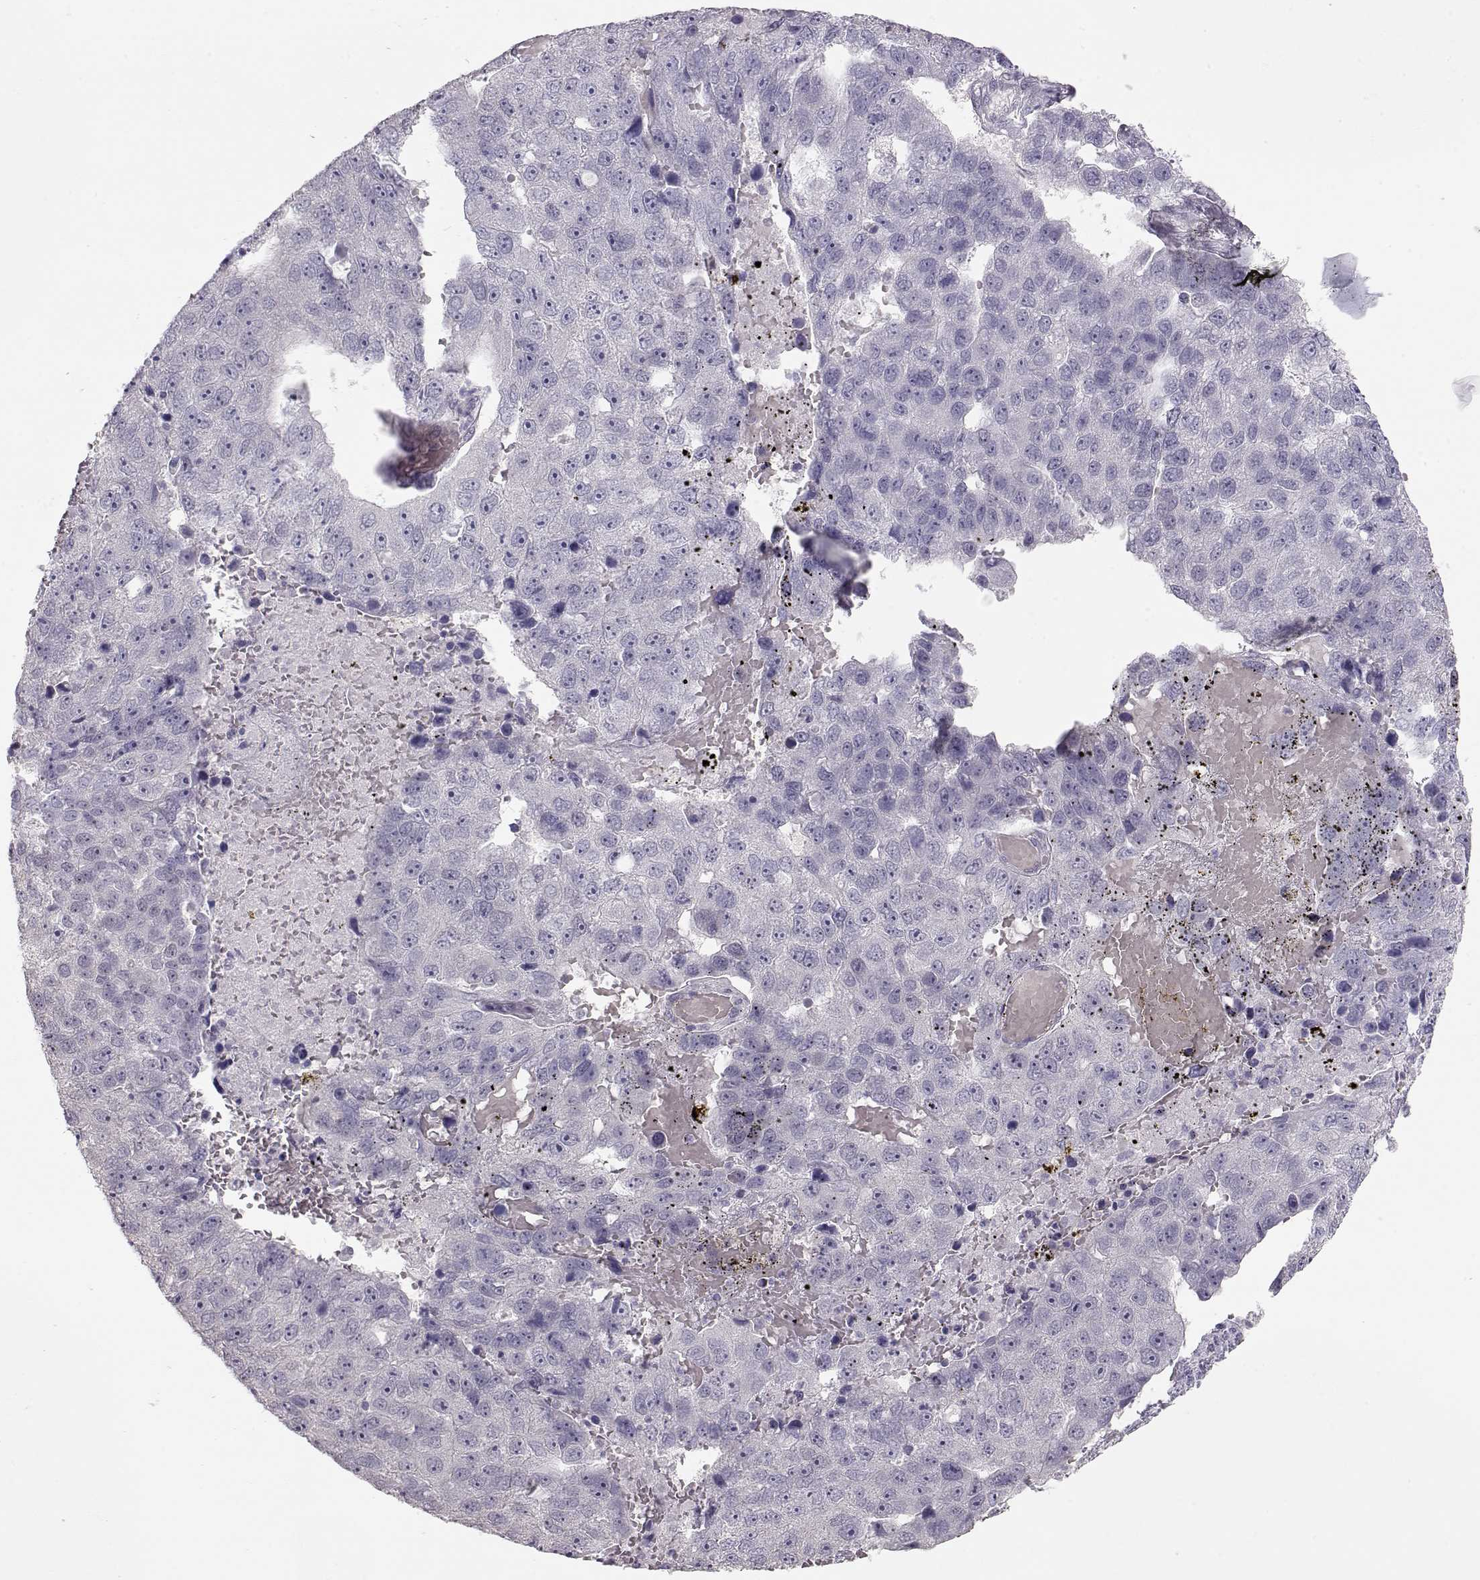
{"staining": {"intensity": "negative", "quantity": "none", "location": "none"}, "tissue": "pancreatic cancer", "cell_type": "Tumor cells", "image_type": "cancer", "snomed": [{"axis": "morphology", "description": "Adenocarcinoma, NOS"}, {"axis": "topography", "description": "Pancreas"}], "caption": "Pancreatic adenocarcinoma stained for a protein using immunohistochemistry (IHC) demonstrates no staining tumor cells.", "gene": "FAM205A", "patient": {"sex": "female", "age": 61}}